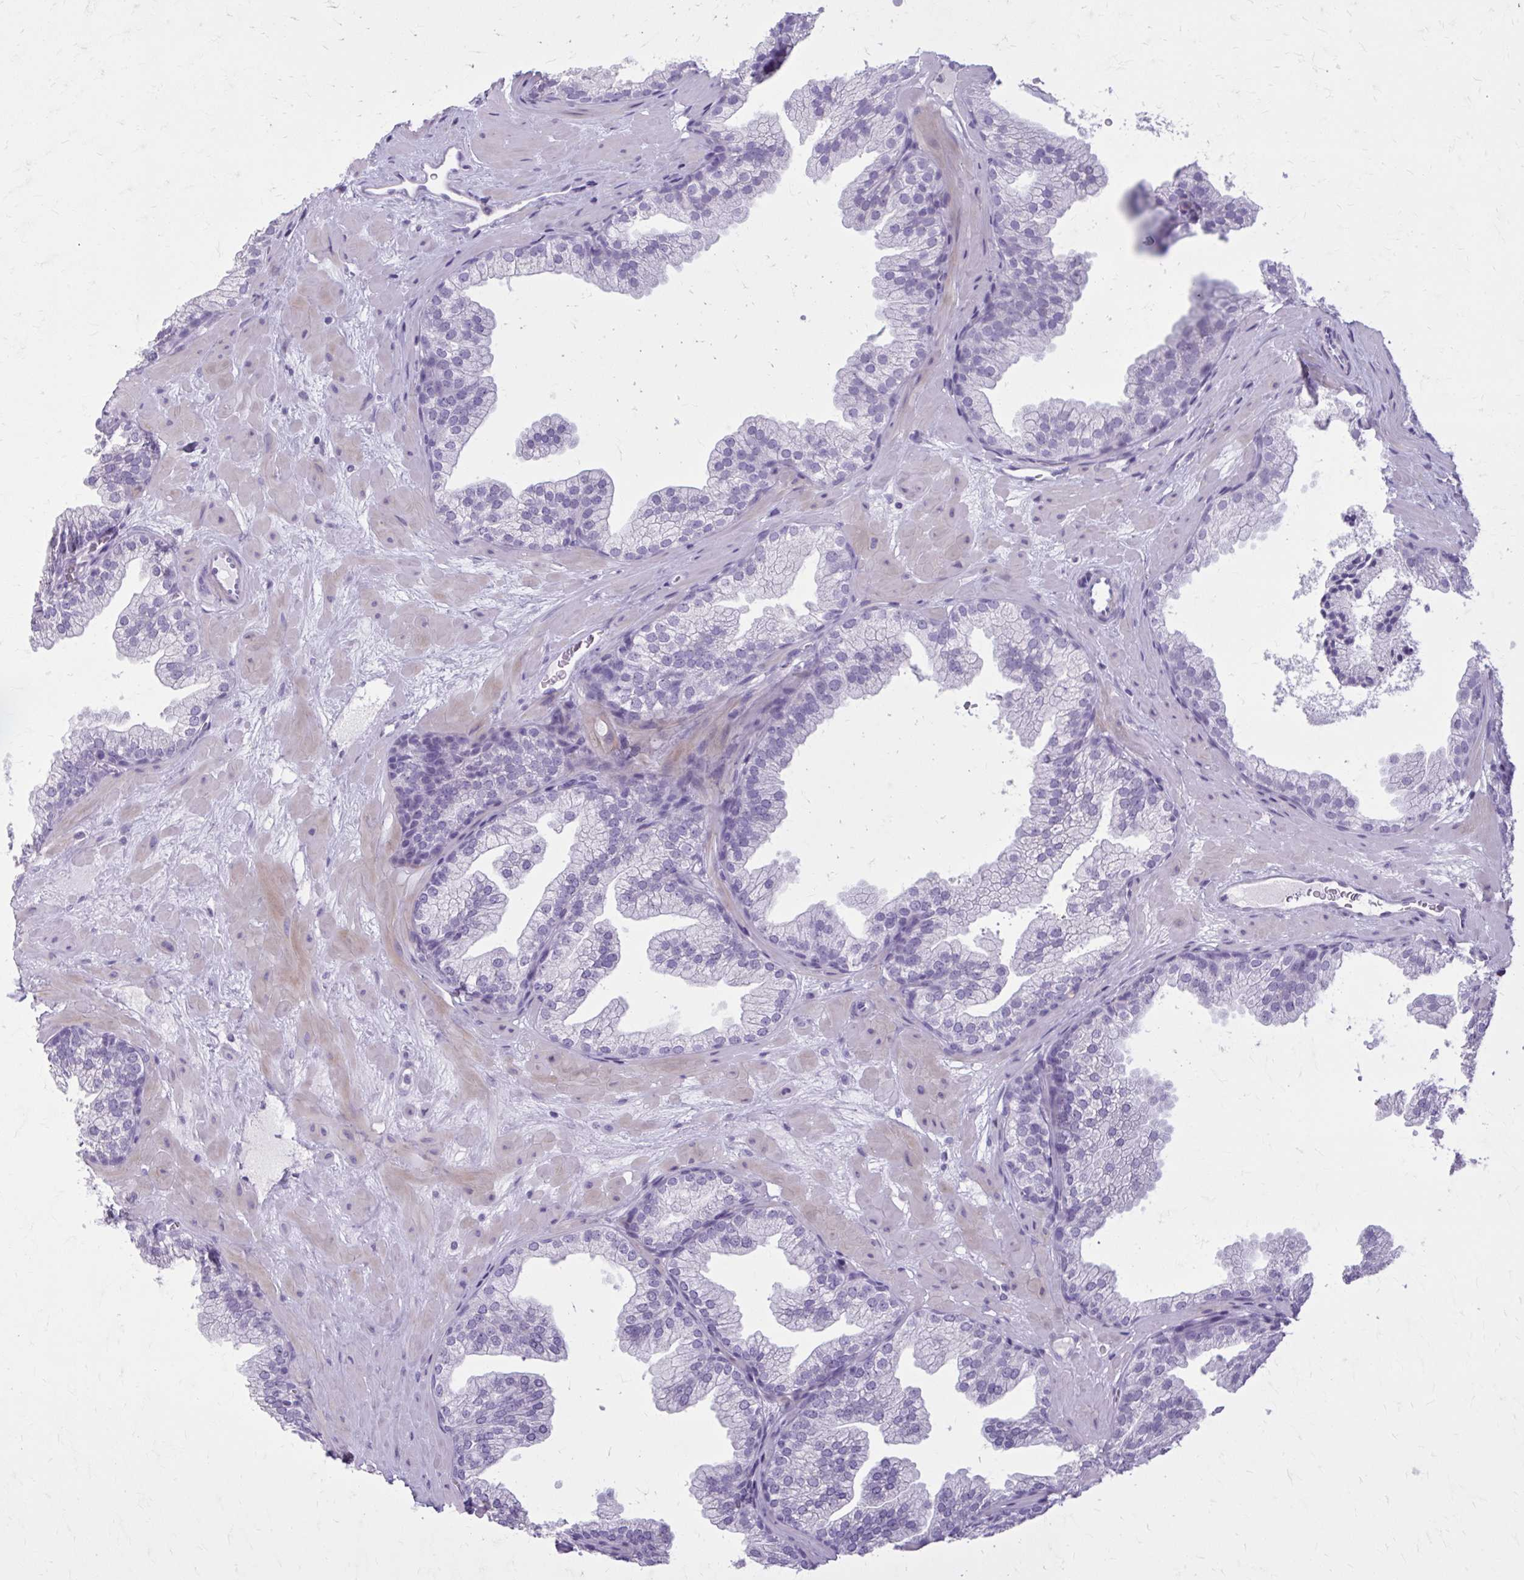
{"staining": {"intensity": "negative", "quantity": "none", "location": "none"}, "tissue": "prostate", "cell_type": "Glandular cells", "image_type": "normal", "snomed": [{"axis": "morphology", "description": "Normal tissue, NOS"}, {"axis": "topography", "description": "Prostate"}], "caption": "This is a histopathology image of immunohistochemistry (IHC) staining of normal prostate, which shows no staining in glandular cells.", "gene": "OR4B1", "patient": {"sex": "male", "age": 37}}